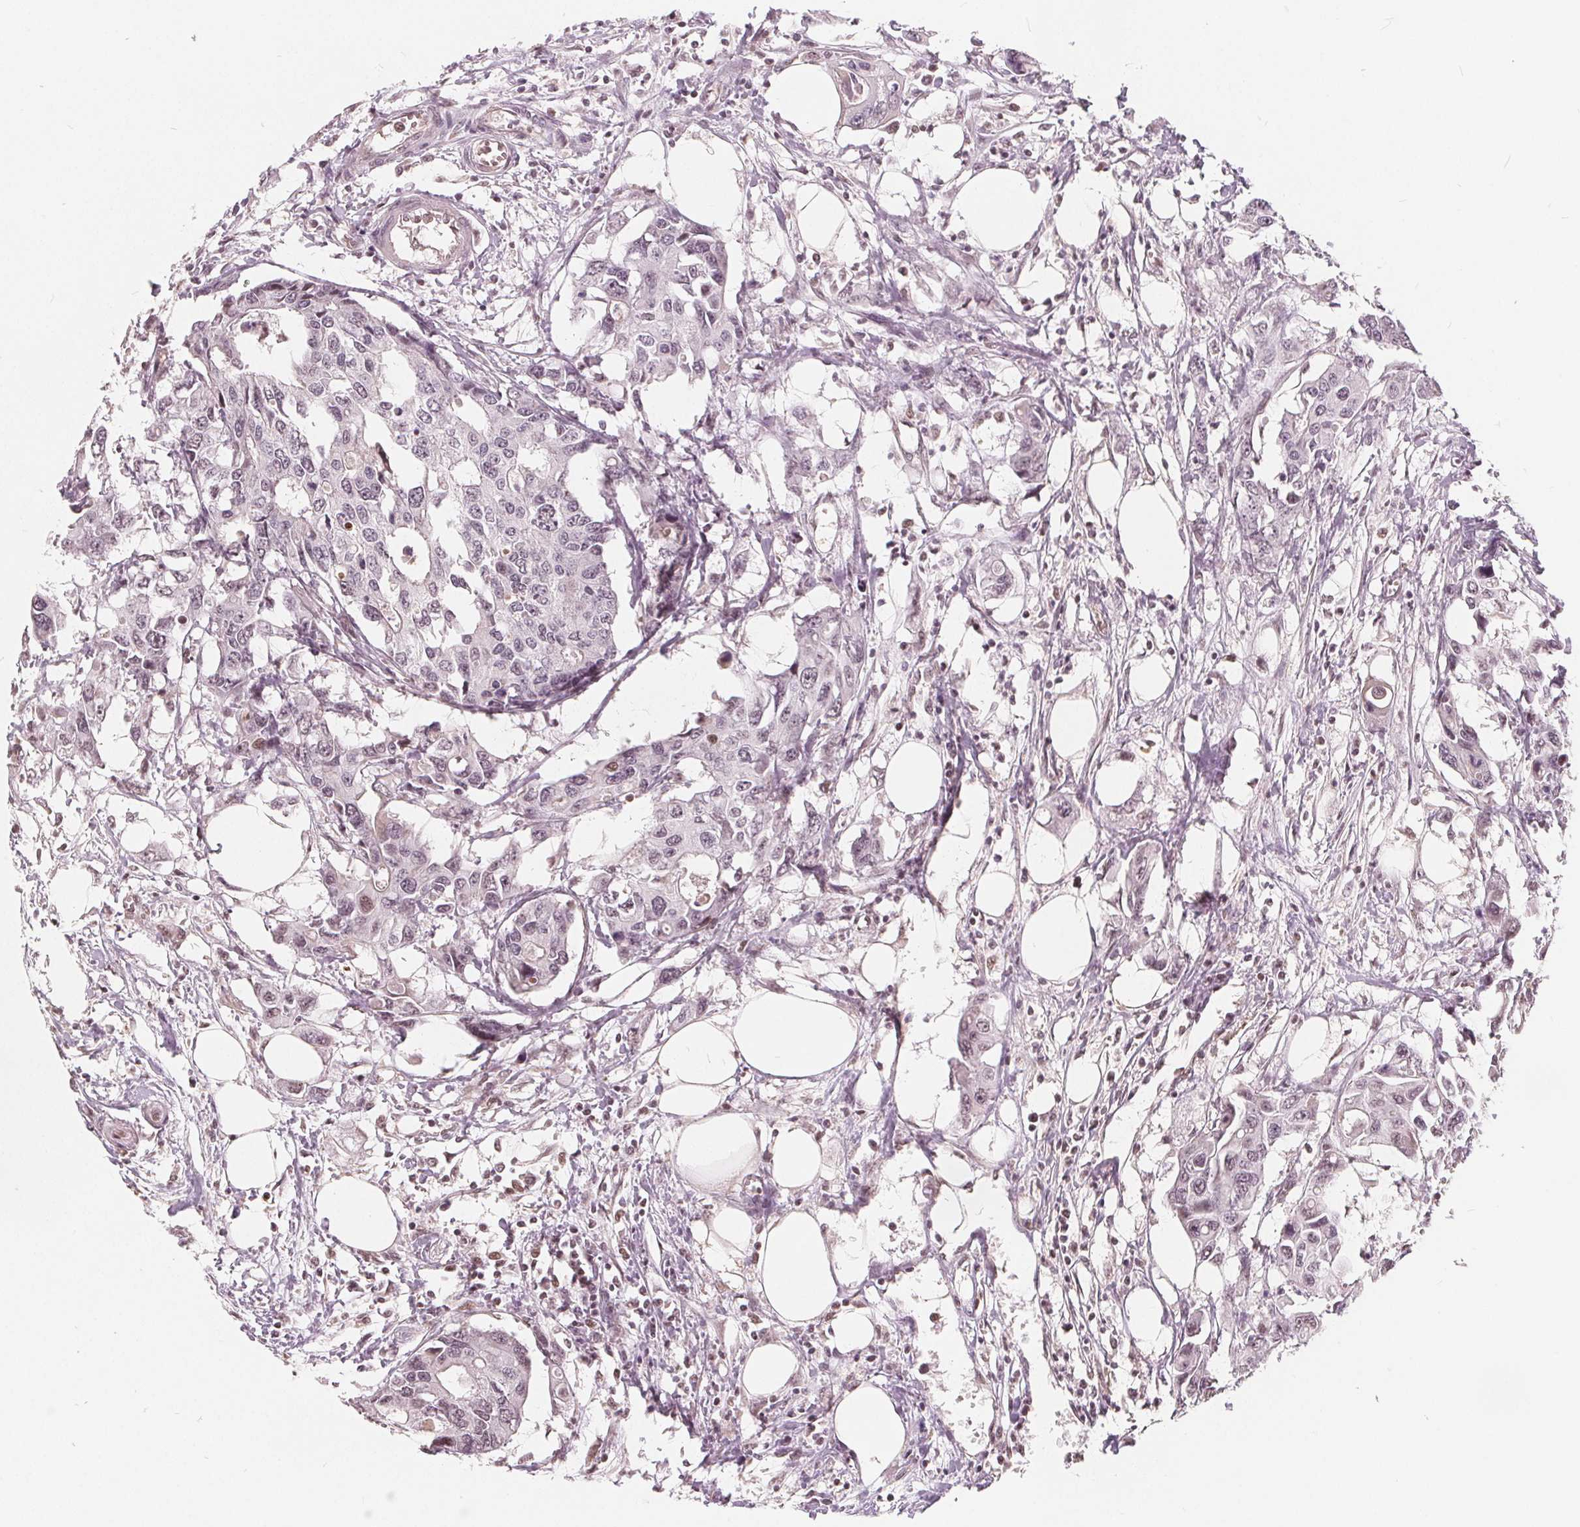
{"staining": {"intensity": "weak", "quantity": "<25%", "location": "nuclear"}, "tissue": "colorectal cancer", "cell_type": "Tumor cells", "image_type": "cancer", "snomed": [{"axis": "morphology", "description": "Adenocarcinoma, NOS"}, {"axis": "topography", "description": "Colon"}], "caption": "High magnification brightfield microscopy of colorectal cancer stained with DAB (3,3'-diaminobenzidine) (brown) and counterstained with hematoxylin (blue): tumor cells show no significant expression.", "gene": "NUP210L", "patient": {"sex": "male", "age": 77}}